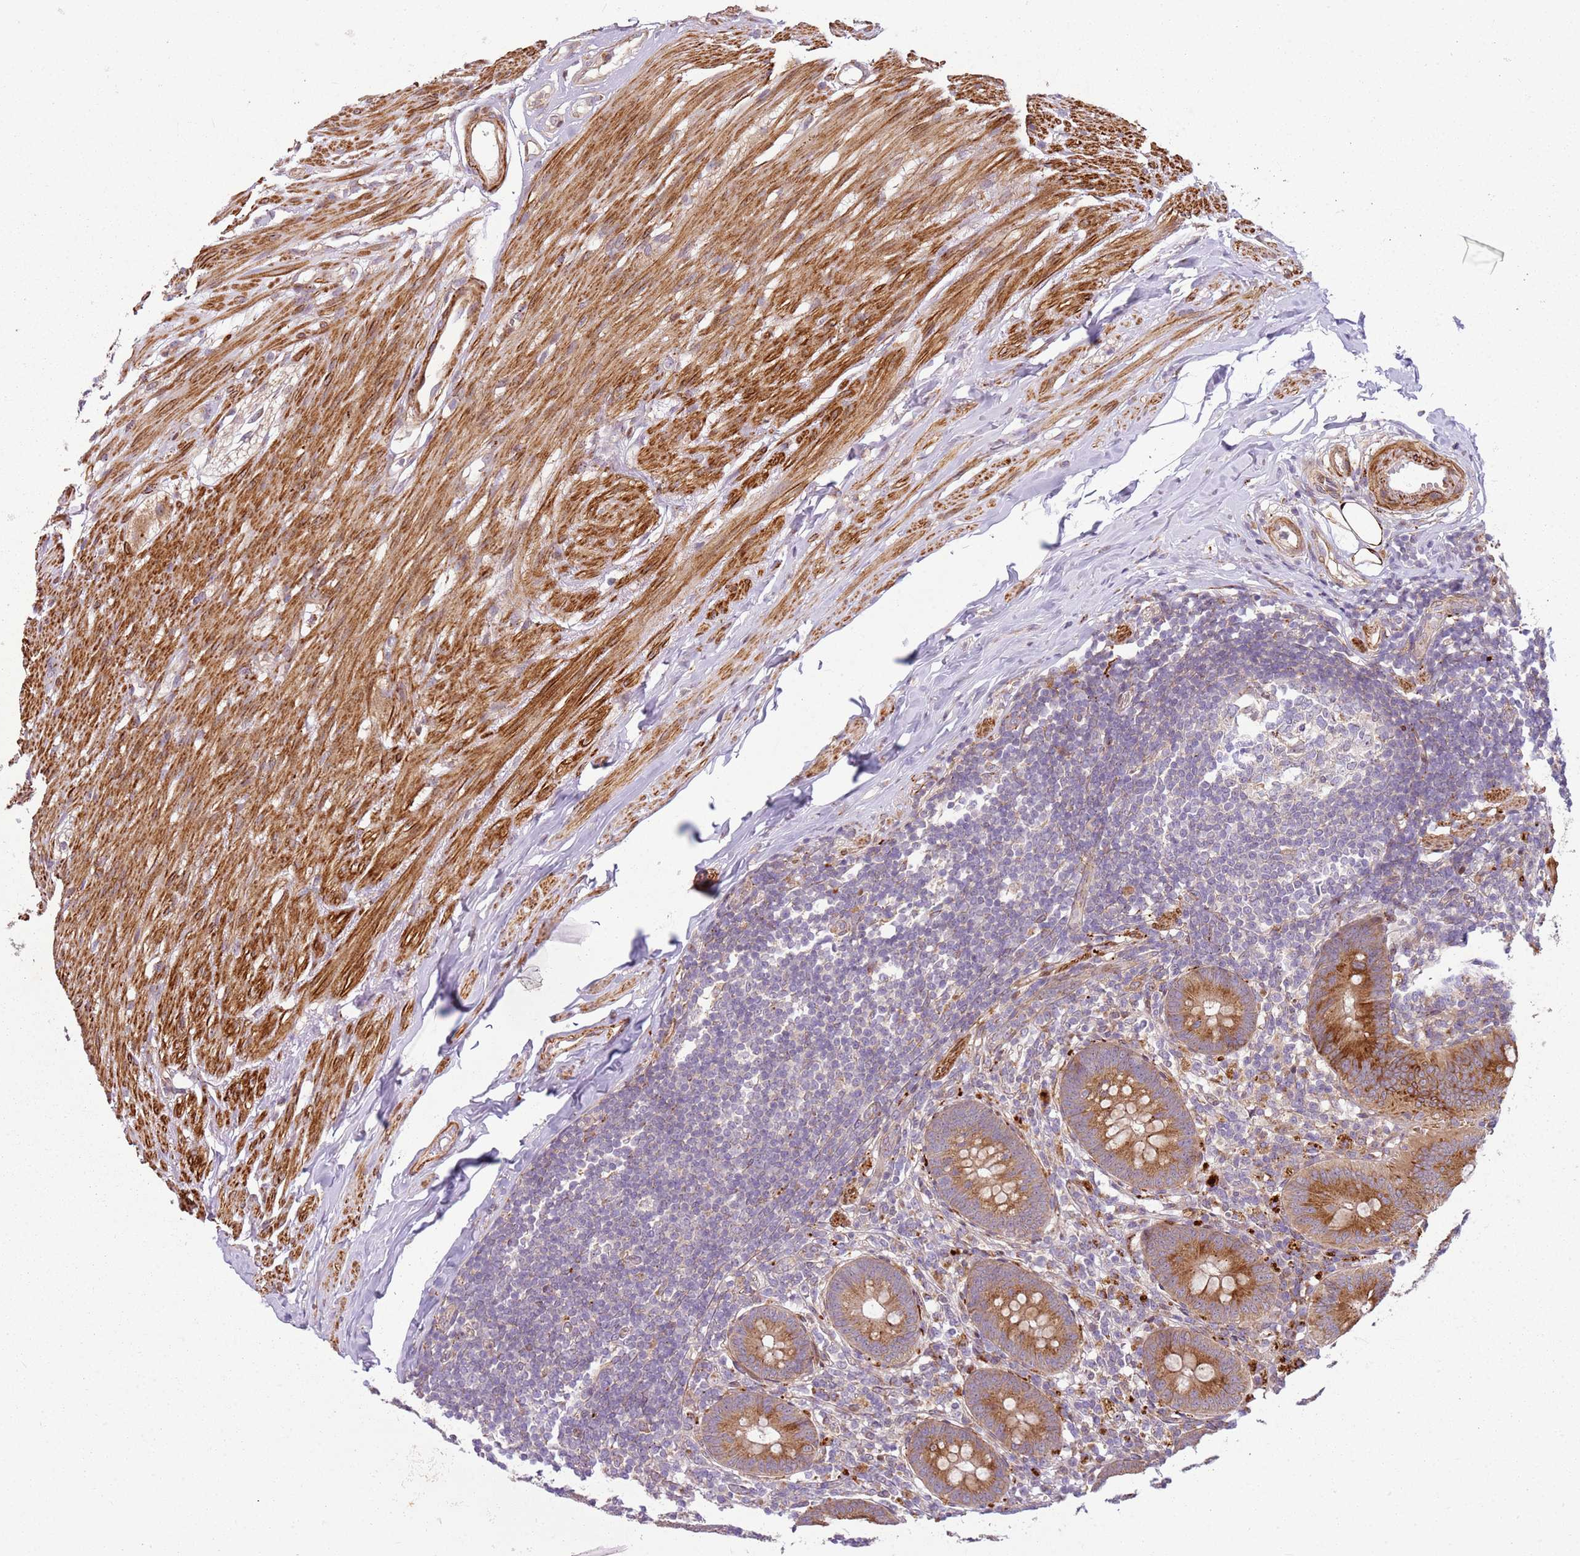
{"staining": {"intensity": "moderate", "quantity": ">75%", "location": "cytoplasmic/membranous"}, "tissue": "appendix", "cell_type": "Glandular cells", "image_type": "normal", "snomed": [{"axis": "morphology", "description": "Normal tissue, NOS"}, {"axis": "topography", "description": "Appendix"}], "caption": "Benign appendix shows moderate cytoplasmic/membranous positivity in approximately >75% of glandular cells The protein is stained brown, and the nuclei are stained in blue (DAB IHC with brightfield microscopy, high magnification)..", "gene": "PVRIG", "patient": {"sex": "female", "age": 62}}